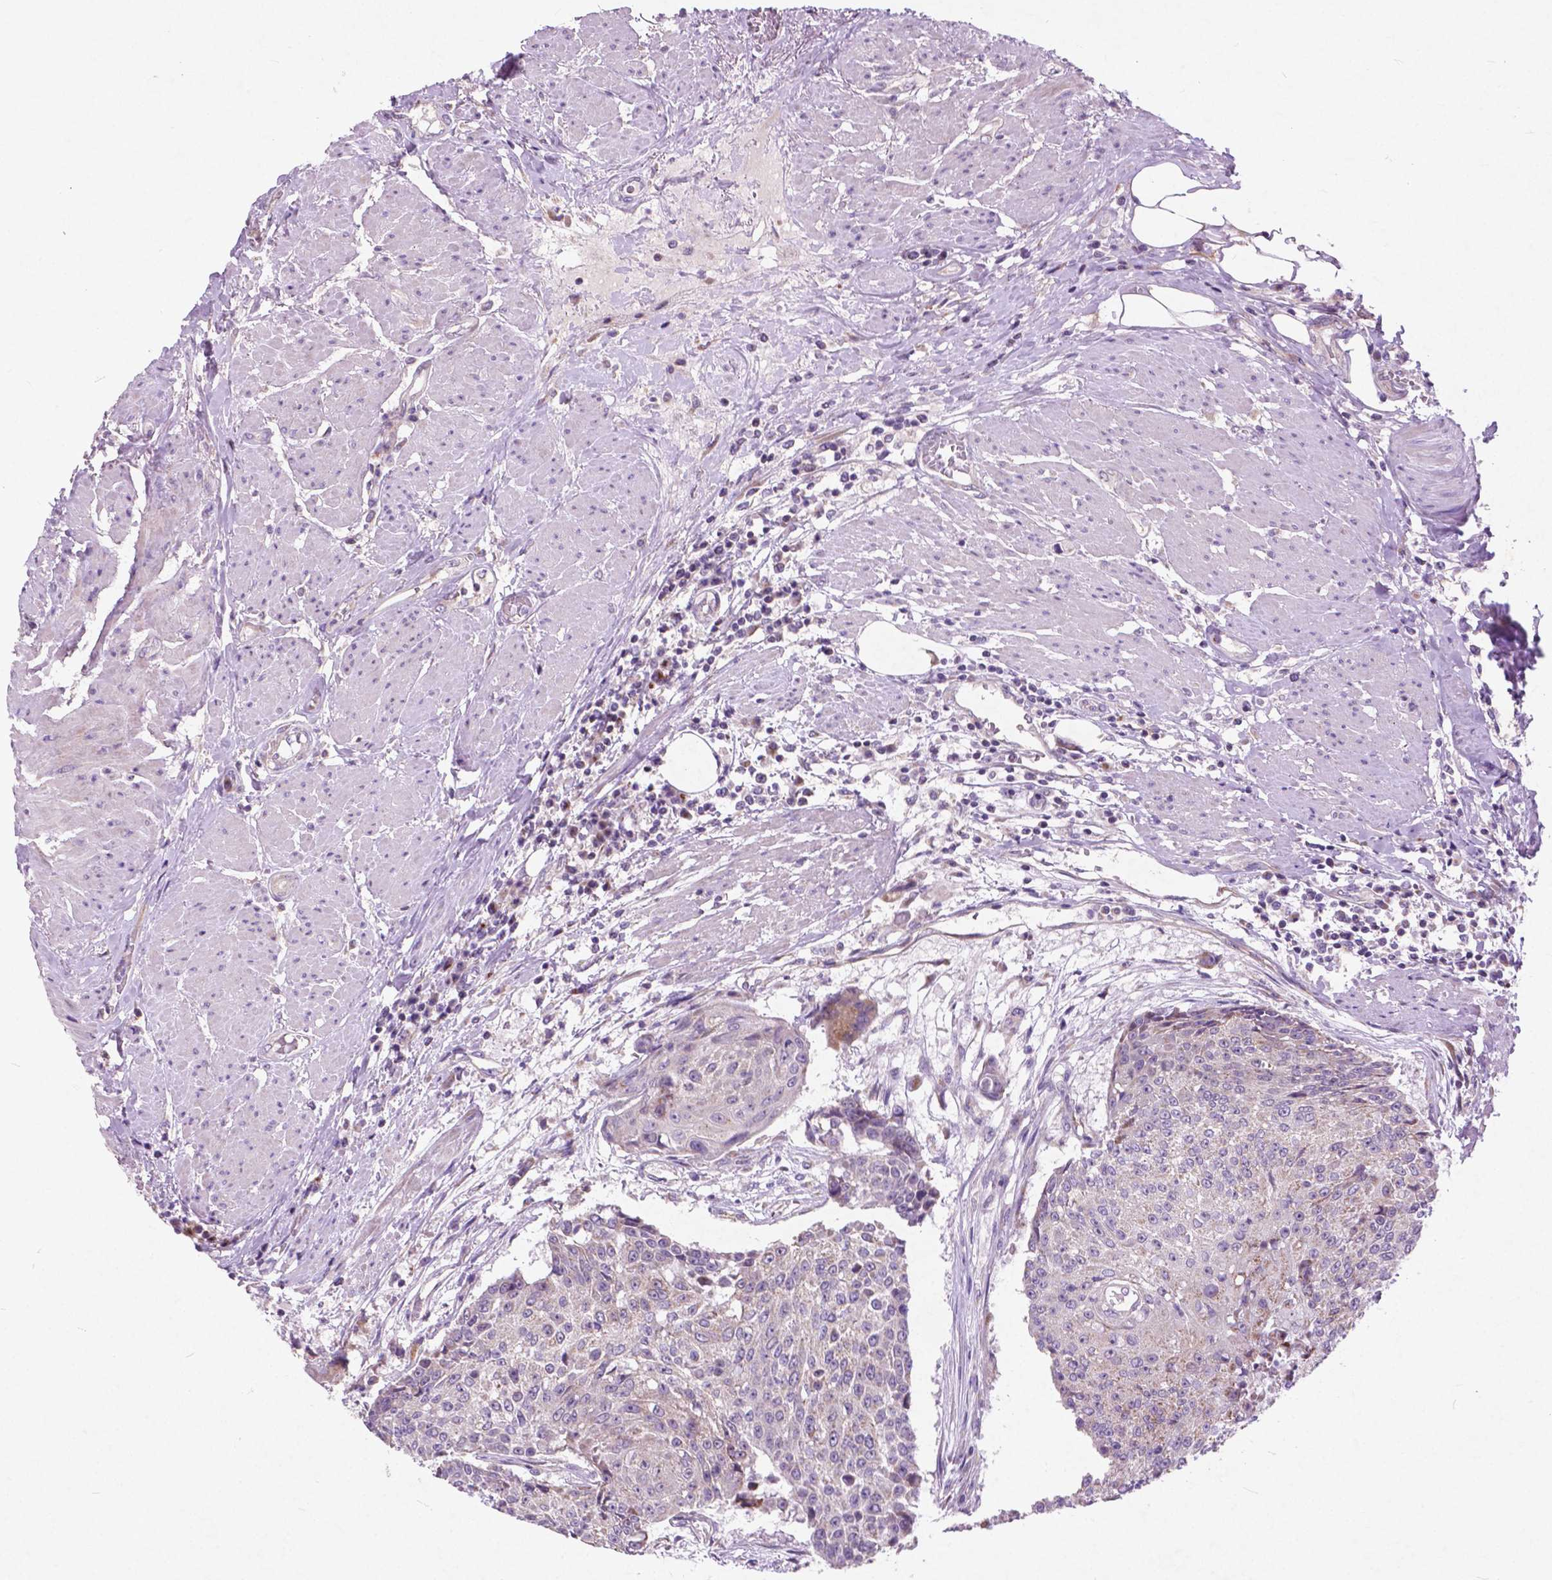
{"staining": {"intensity": "negative", "quantity": "none", "location": "none"}, "tissue": "urothelial cancer", "cell_type": "Tumor cells", "image_type": "cancer", "snomed": [{"axis": "morphology", "description": "Urothelial carcinoma, High grade"}, {"axis": "topography", "description": "Urinary bladder"}], "caption": "Immunohistochemical staining of human high-grade urothelial carcinoma shows no significant positivity in tumor cells.", "gene": "ATG4D", "patient": {"sex": "female", "age": 63}}